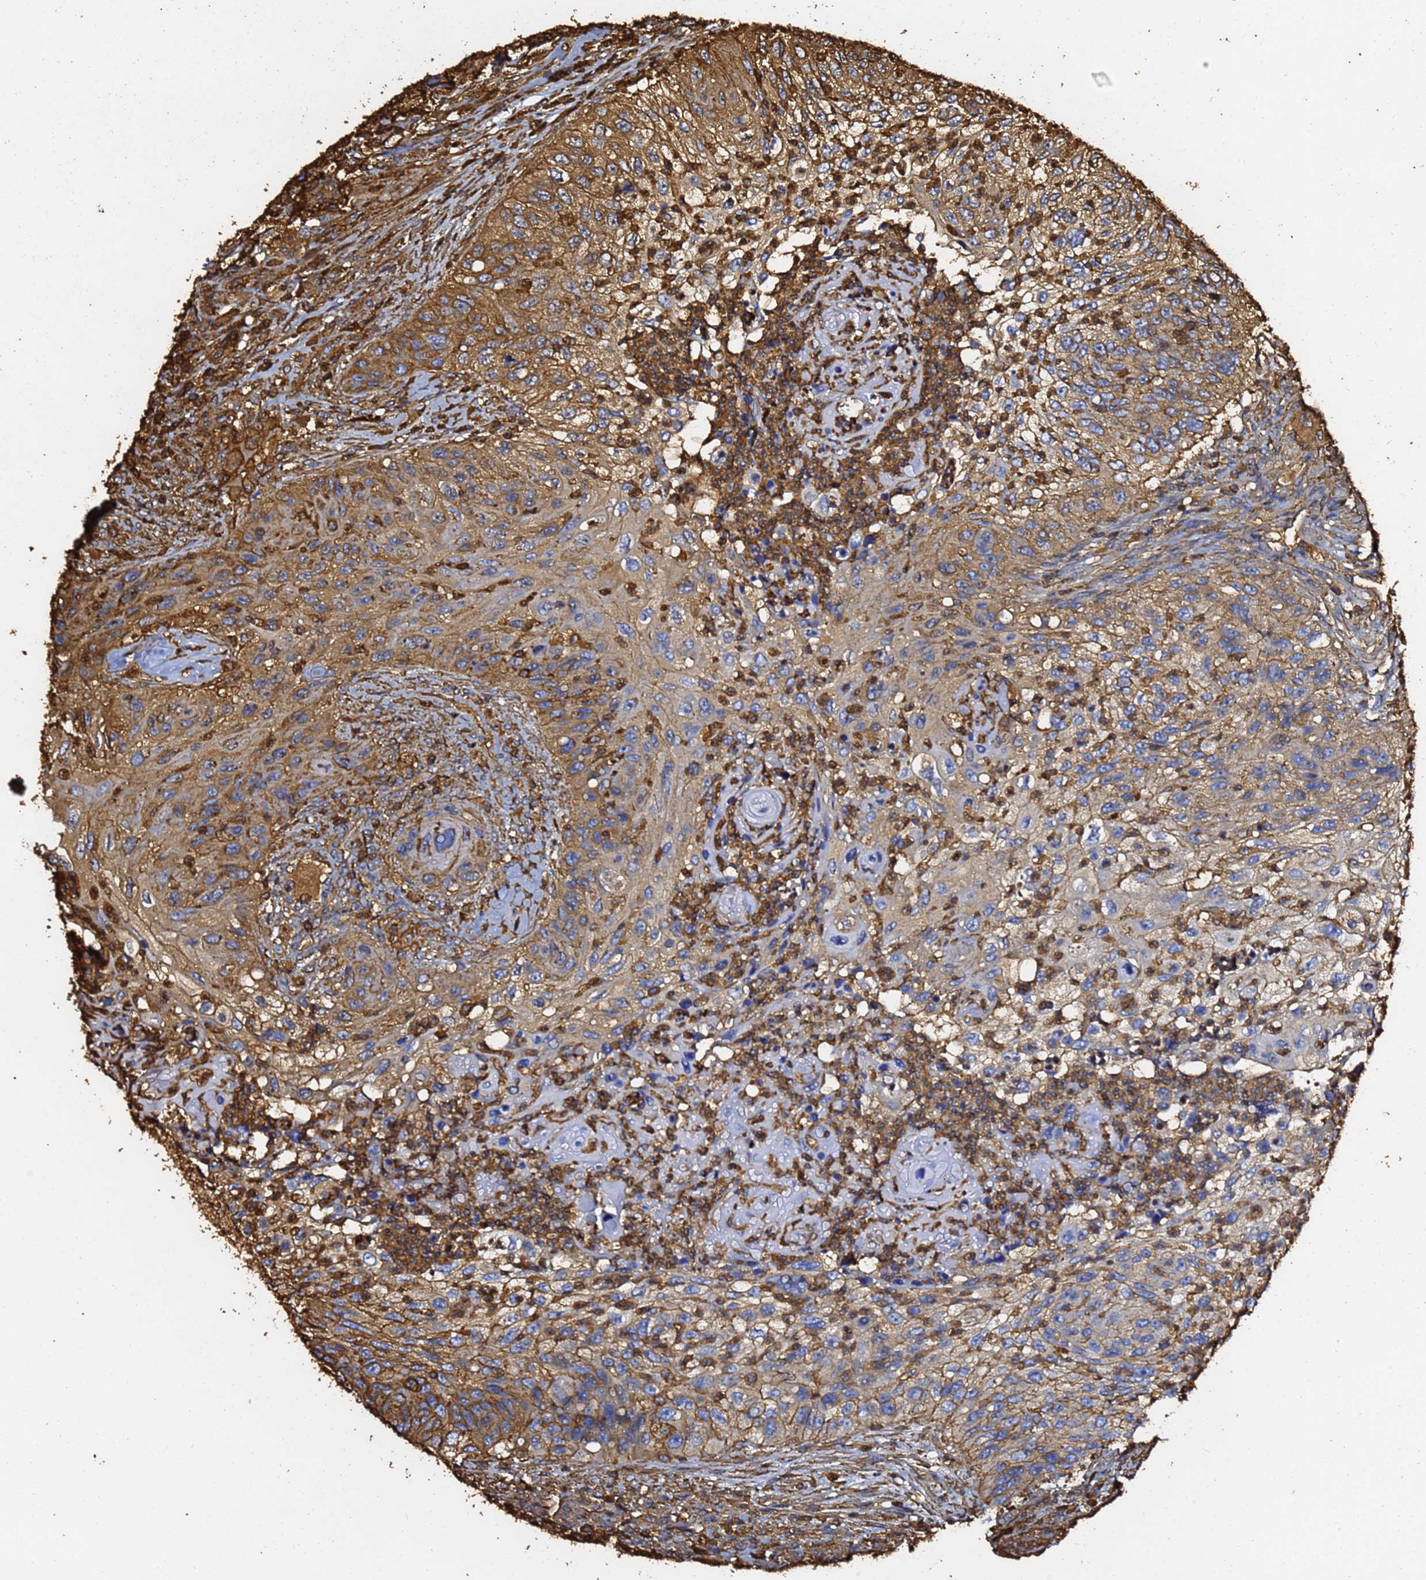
{"staining": {"intensity": "moderate", "quantity": ">75%", "location": "cytoplasmic/membranous"}, "tissue": "urothelial cancer", "cell_type": "Tumor cells", "image_type": "cancer", "snomed": [{"axis": "morphology", "description": "Urothelial carcinoma, High grade"}, {"axis": "topography", "description": "Urinary bladder"}], "caption": "This is a photomicrograph of IHC staining of urothelial carcinoma (high-grade), which shows moderate staining in the cytoplasmic/membranous of tumor cells.", "gene": "ACTB", "patient": {"sex": "female", "age": 60}}